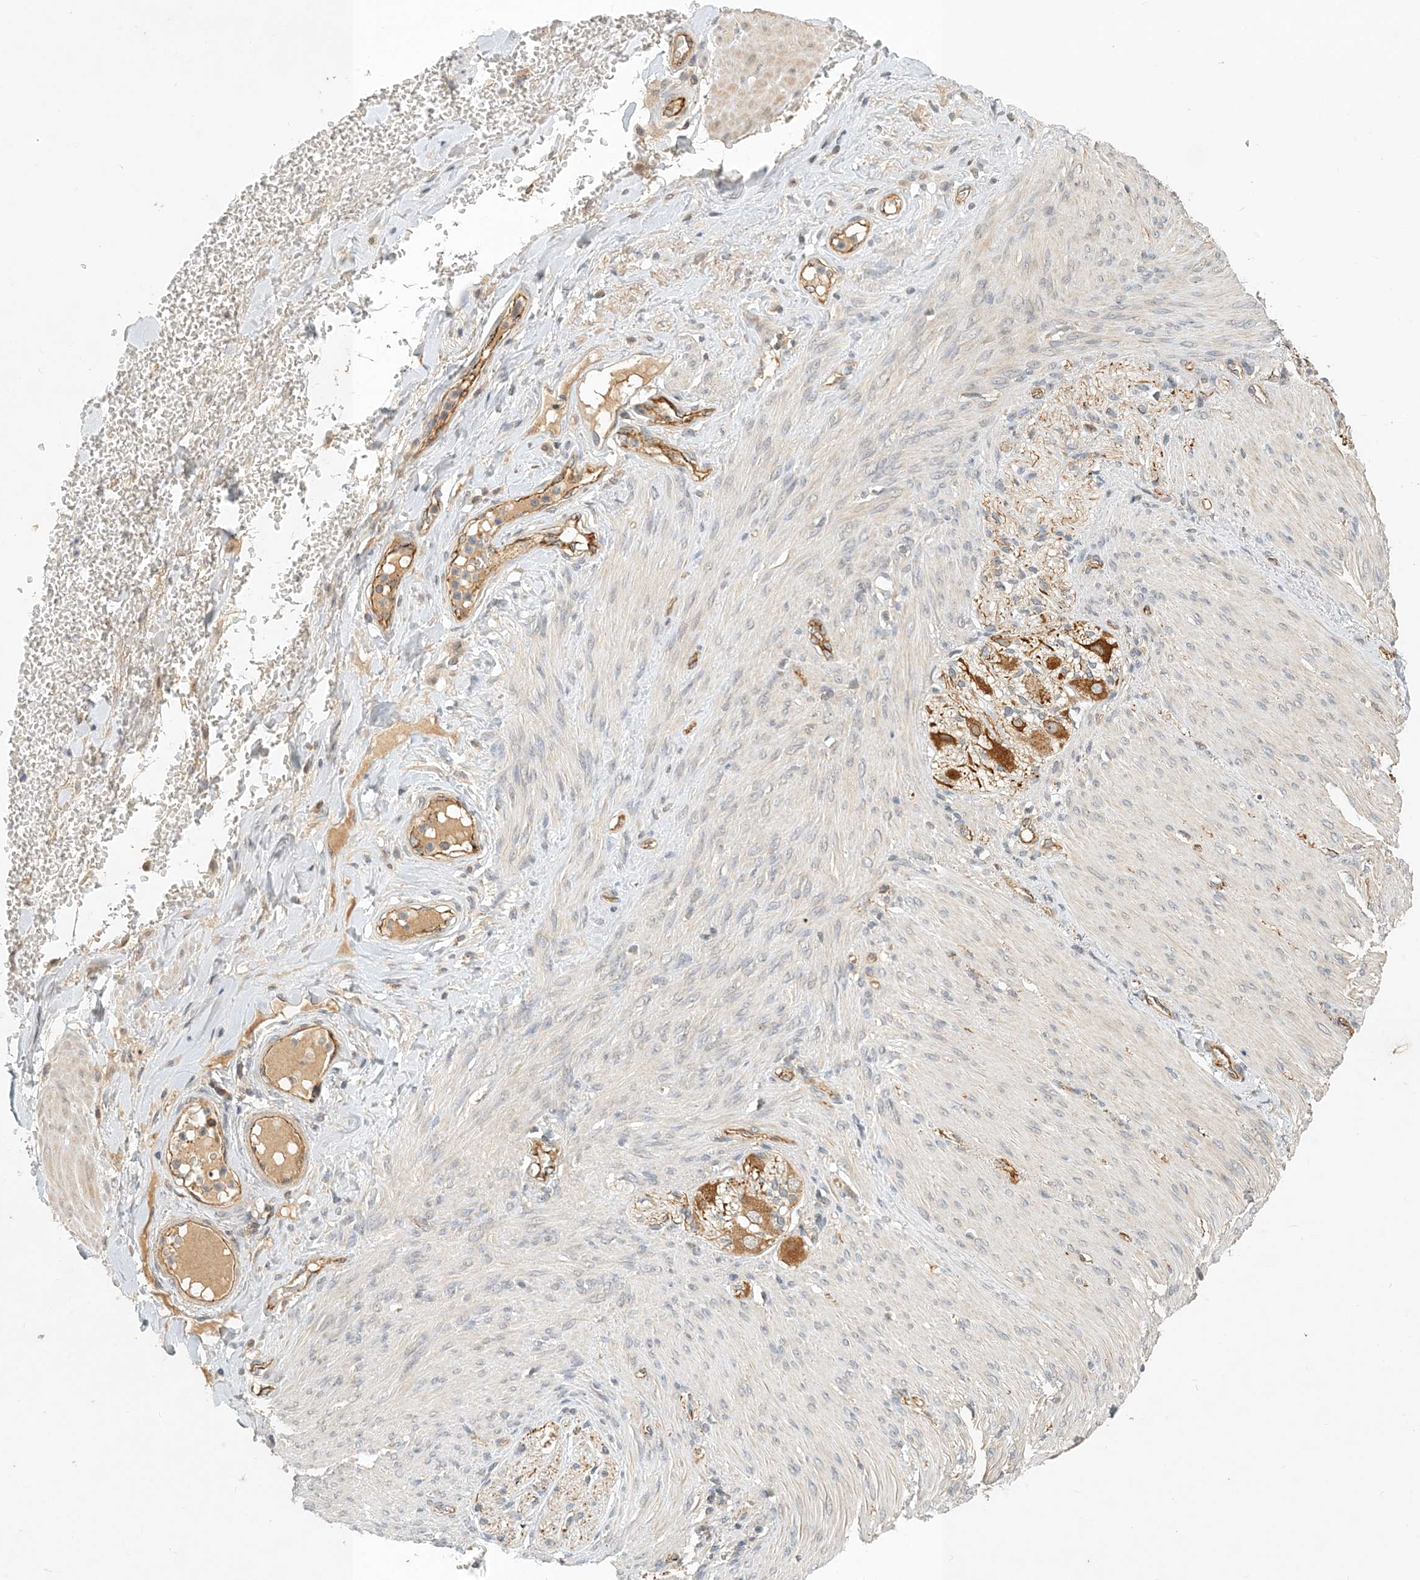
{"staining": {"intensity": "weak", "quantity": "25%-75%", "location": "cytoplasmic/membranous"}, "tissue": "adipose tissue", "cell_type": "Adipocytes", "image_type": "normal", "snomed": [{"axis": "morphology", "description": "Normal tissue, NOS"}, {"axis": "topography", "description": "Colon"}, {"axis": "topography", "description": "Peripheral nerve tissue"}], "caption": "Immunohistochemistry (DAB (3,3'-diaminobenzidine)) staining of normal human adipose tissue exhibits weak cytoplasmic/membranous protein staining in about 25%-75% of adipocytes. The staining is performed using DAB (3,3'-diaminobenzidine) brown chromogen to label protein expression. The nuclei are counter-stained blue using hematoxylin.", "gene": "ZBTB3", "patient": {"sex": "female", "age": 61}}